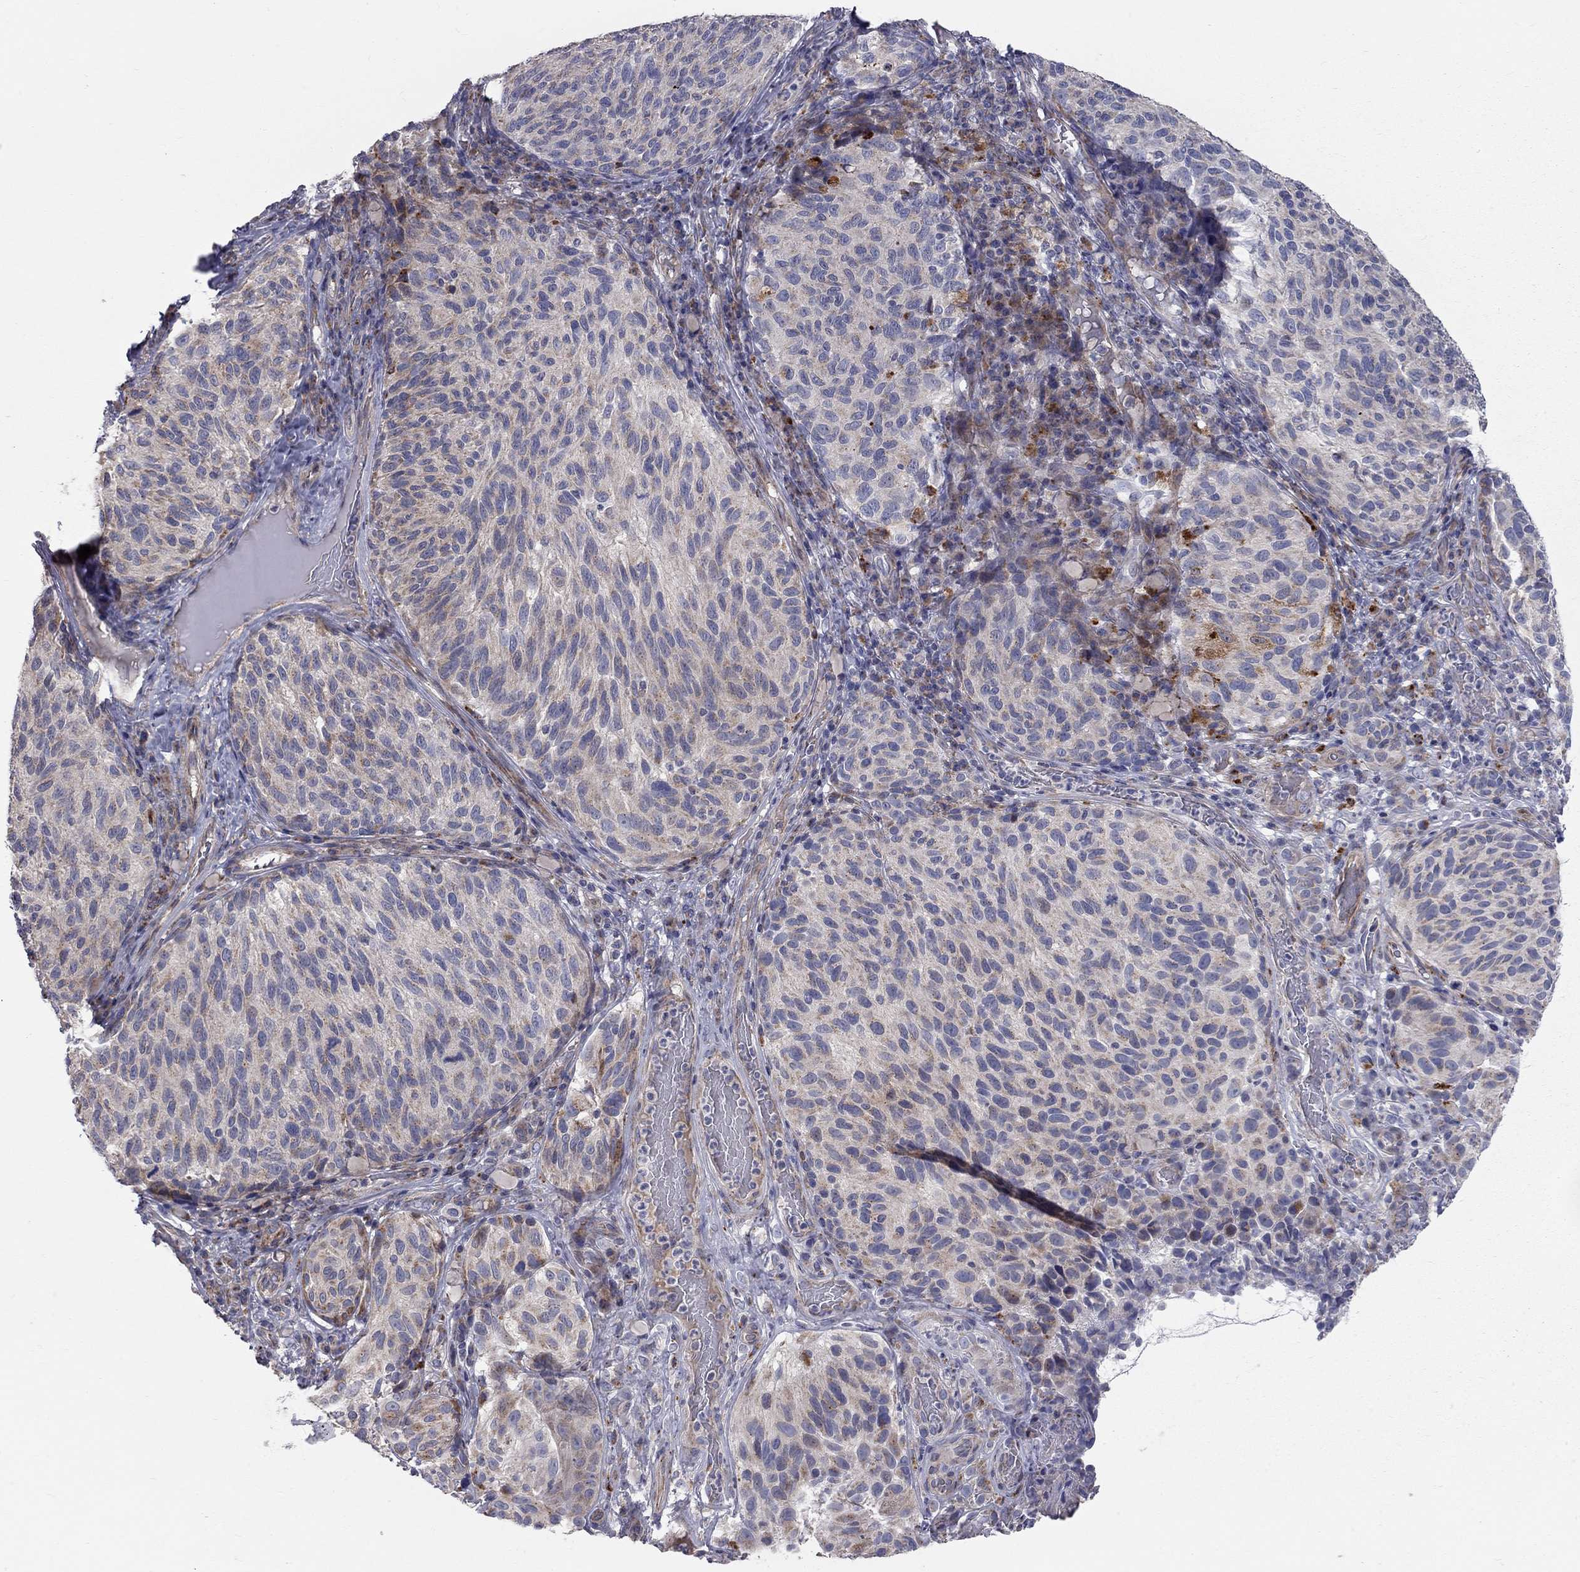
{"staining": {"intensity": "weak", "quantity": "<25%", "location": "cytoplasmic/membranous"}, "tissue": "melanoma", "cell_type": "Tumor cells", "image_type": "cancer", "snomed": [{"axis": "morphology", "description": "Malignant melanoma, NOS"}, {"axis": "topography", "description": "Skin"}], "caption": "High magnification brightfield microscopy of melanoma stained with DAB (brown) and counterstained with hematoxylin (blue): tumor cells show no significant positivity.", "gene": "KANSL1L", "patient": {"sex": "female", "age": 73}}